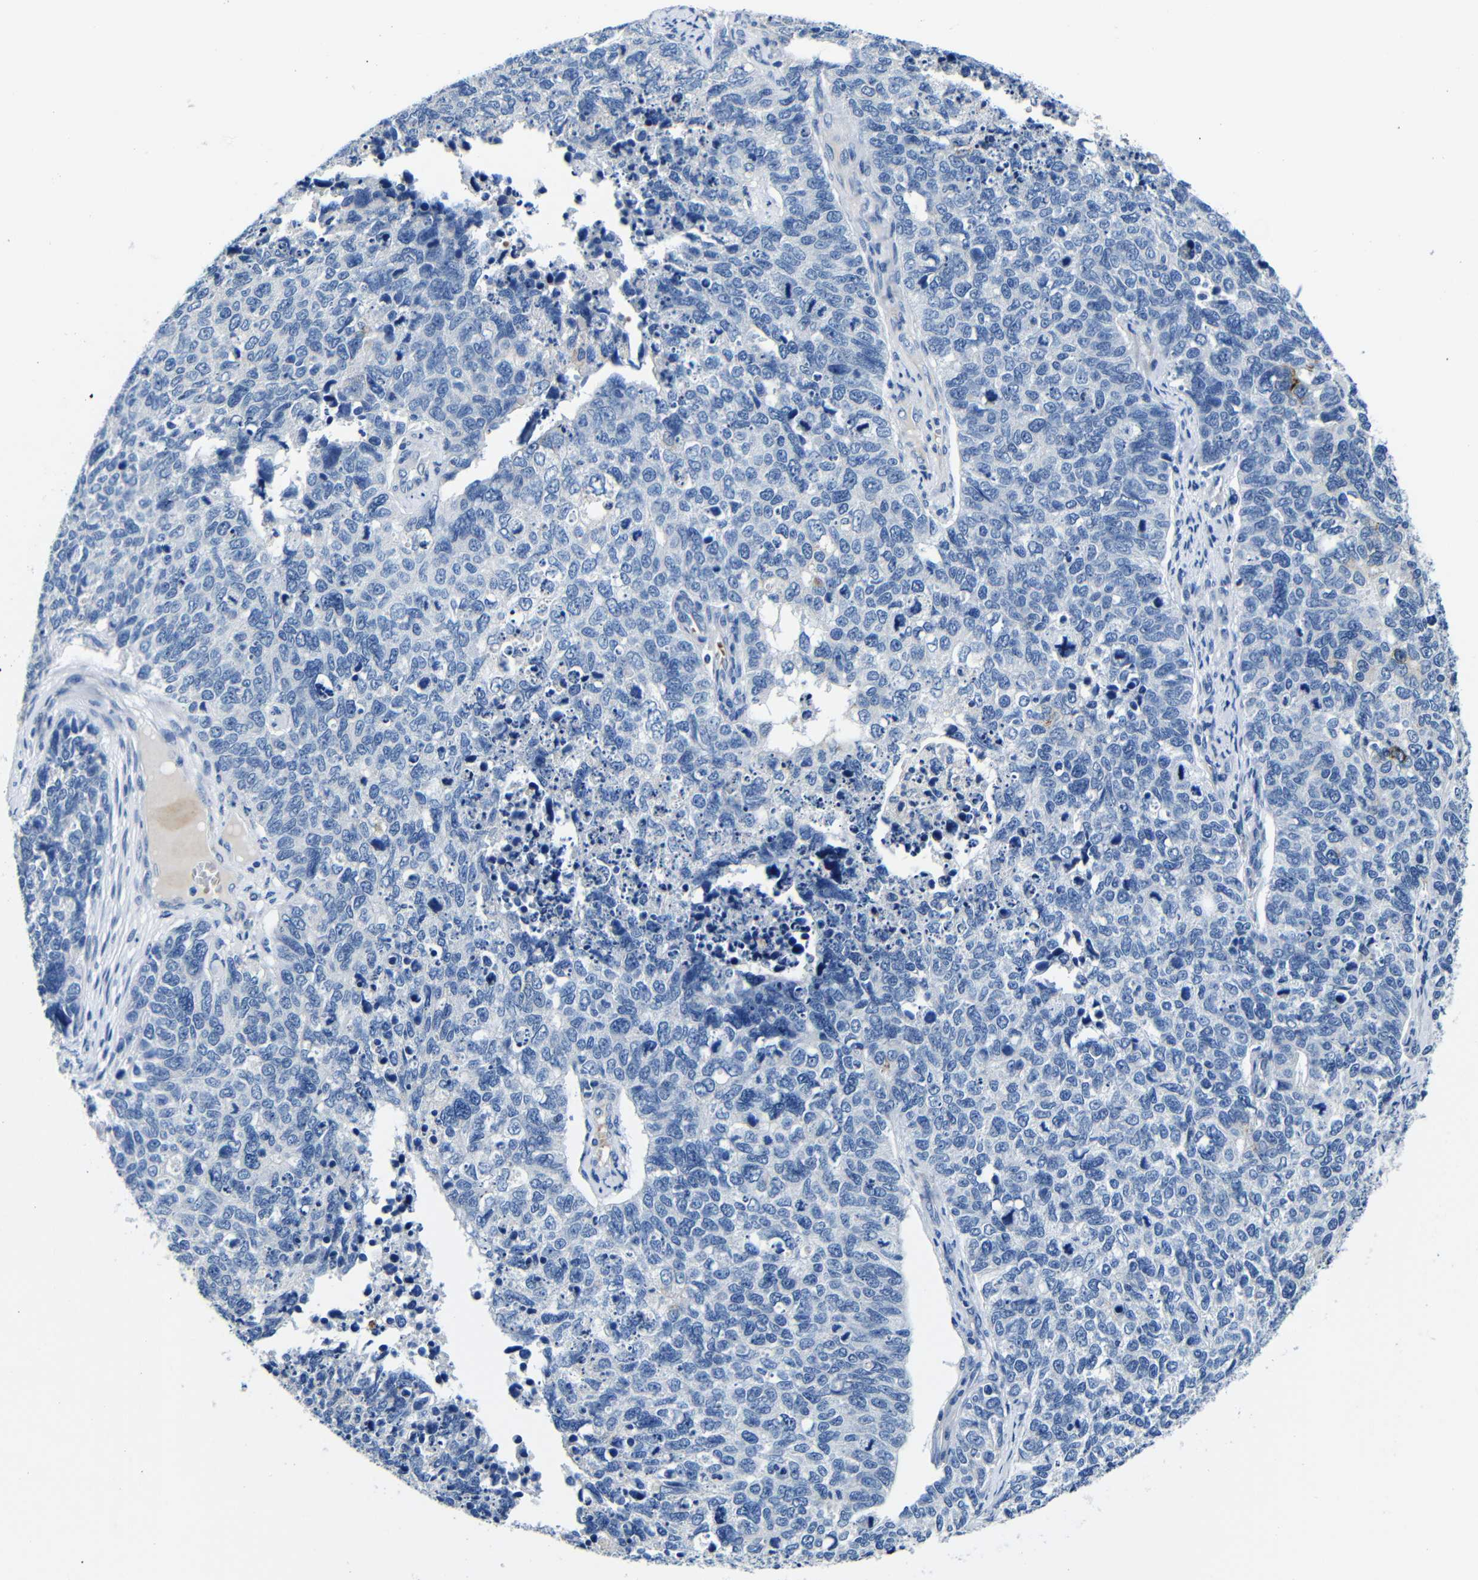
{"staining": {"intensity": "negative", "quantity": "none", "location": "none"}, "tissue": "cervical cancer", "cell_type": "Tumor cells", "image_type": "cancer", "snomed": [{"axis": "morphology", "description": "Squamous cell carcinoma, NOS"}, {"axis": "topography", "description": "Cervix"}], "caption": "Tumor cells show no significant positivity in cervical cancer (squamous cell carcinoma).", "gene": "TNFAIP1", "patient": {"sex": "female", "age": 63}}